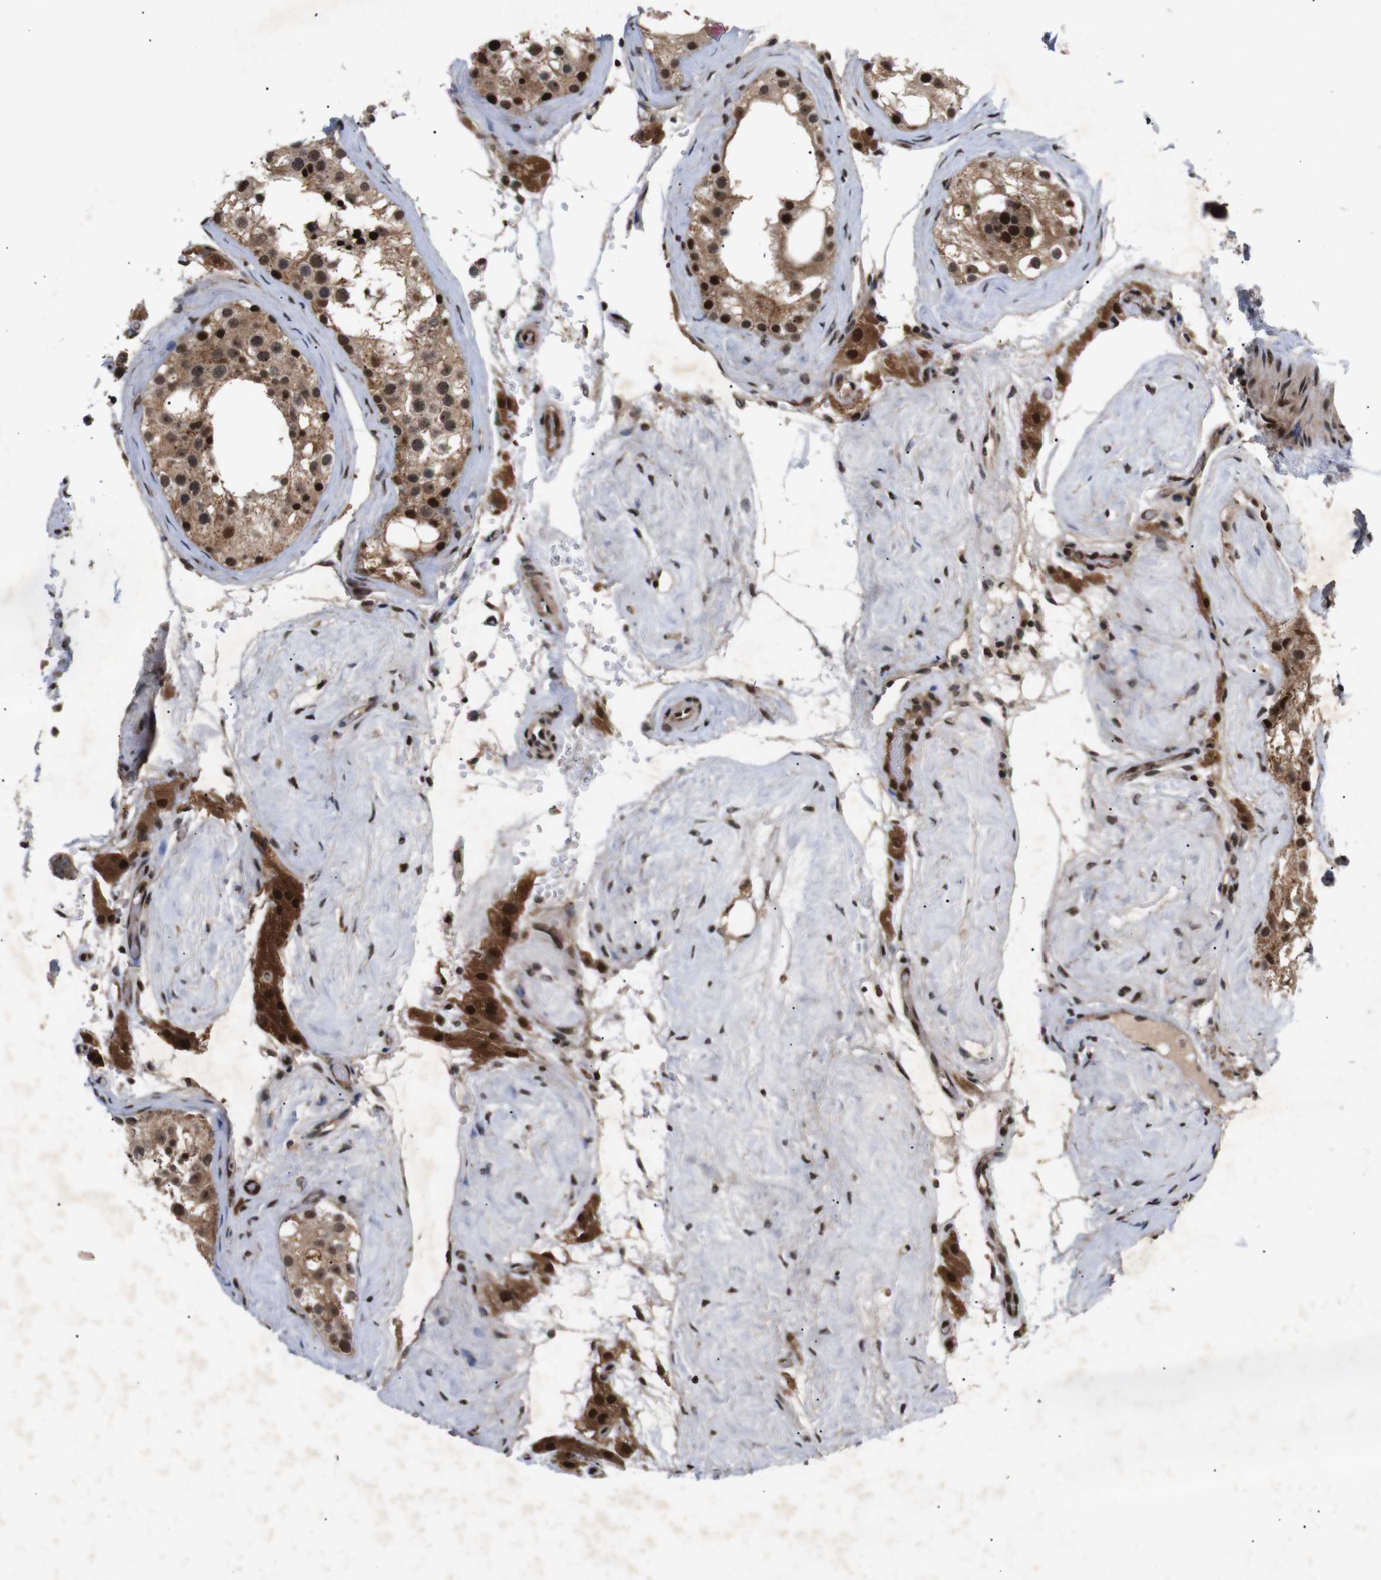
{"staining": {"intensity": "strong", "quantity": ">75%", "location": "cytoplasmic/membranous,nuclear"}, "tissue": "testis", "cell_type": "Cells in seminiferous ducts", "image_type": "normal", "snomed": [{"axis": "morphology", "description": "Normal tissue, NOS"}, {"axis": "morphology", "description": "Seminoma, NOS"}, {"axis": "topography", "description": "Testis"}], "caption": "Immunohistochemical staining of unremarkable human testis exhibits high levels of strong cytoplasmic/membranous,nuclear positivity in about >75% of cells in seminiferous ducts.", "gene": "KIF23", "patient": {"sex": "male", "age": 71}}